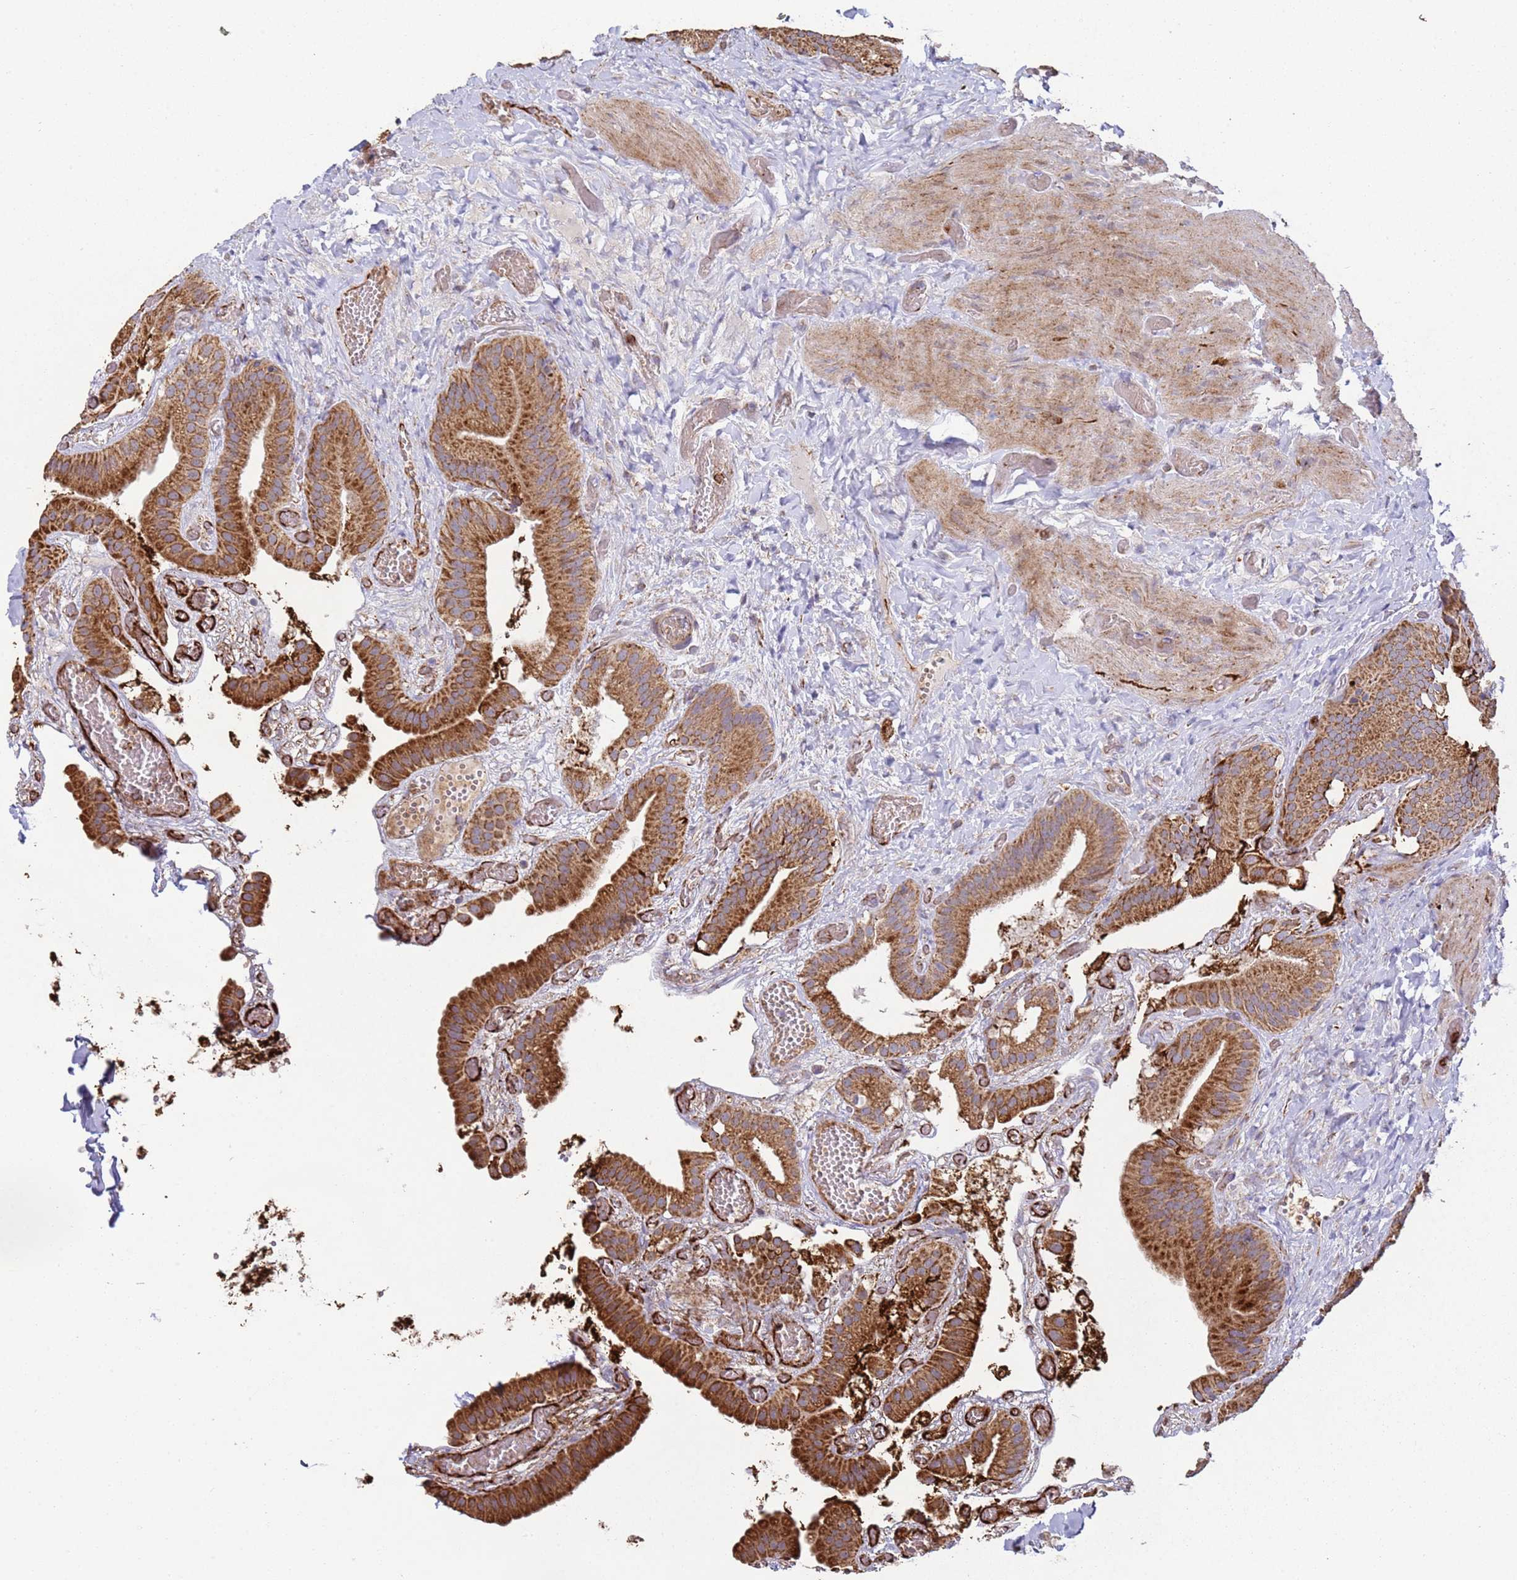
{"staining": {"intensity": "strong", "quantity": ">75%", "location": "cytoplasmic/membranous"}, "tissue": "gallbladder", "cell_type": "Glandular cells", "image_type": "normal", "snomed": [{"axis": "morphology", "description": "Normal tissue, NOS"}, {"axis": "topography", "description": "Gallbladder"}], "caption": "The micrograph exhibits immunohistochemical staining of unremarkable gallbladder. There is strong cytoplasmic/membranous staining is seen in about >75% of glandular cells.", "gene": "FBXO33", "patient": {"sex": "female", "age": 64}}